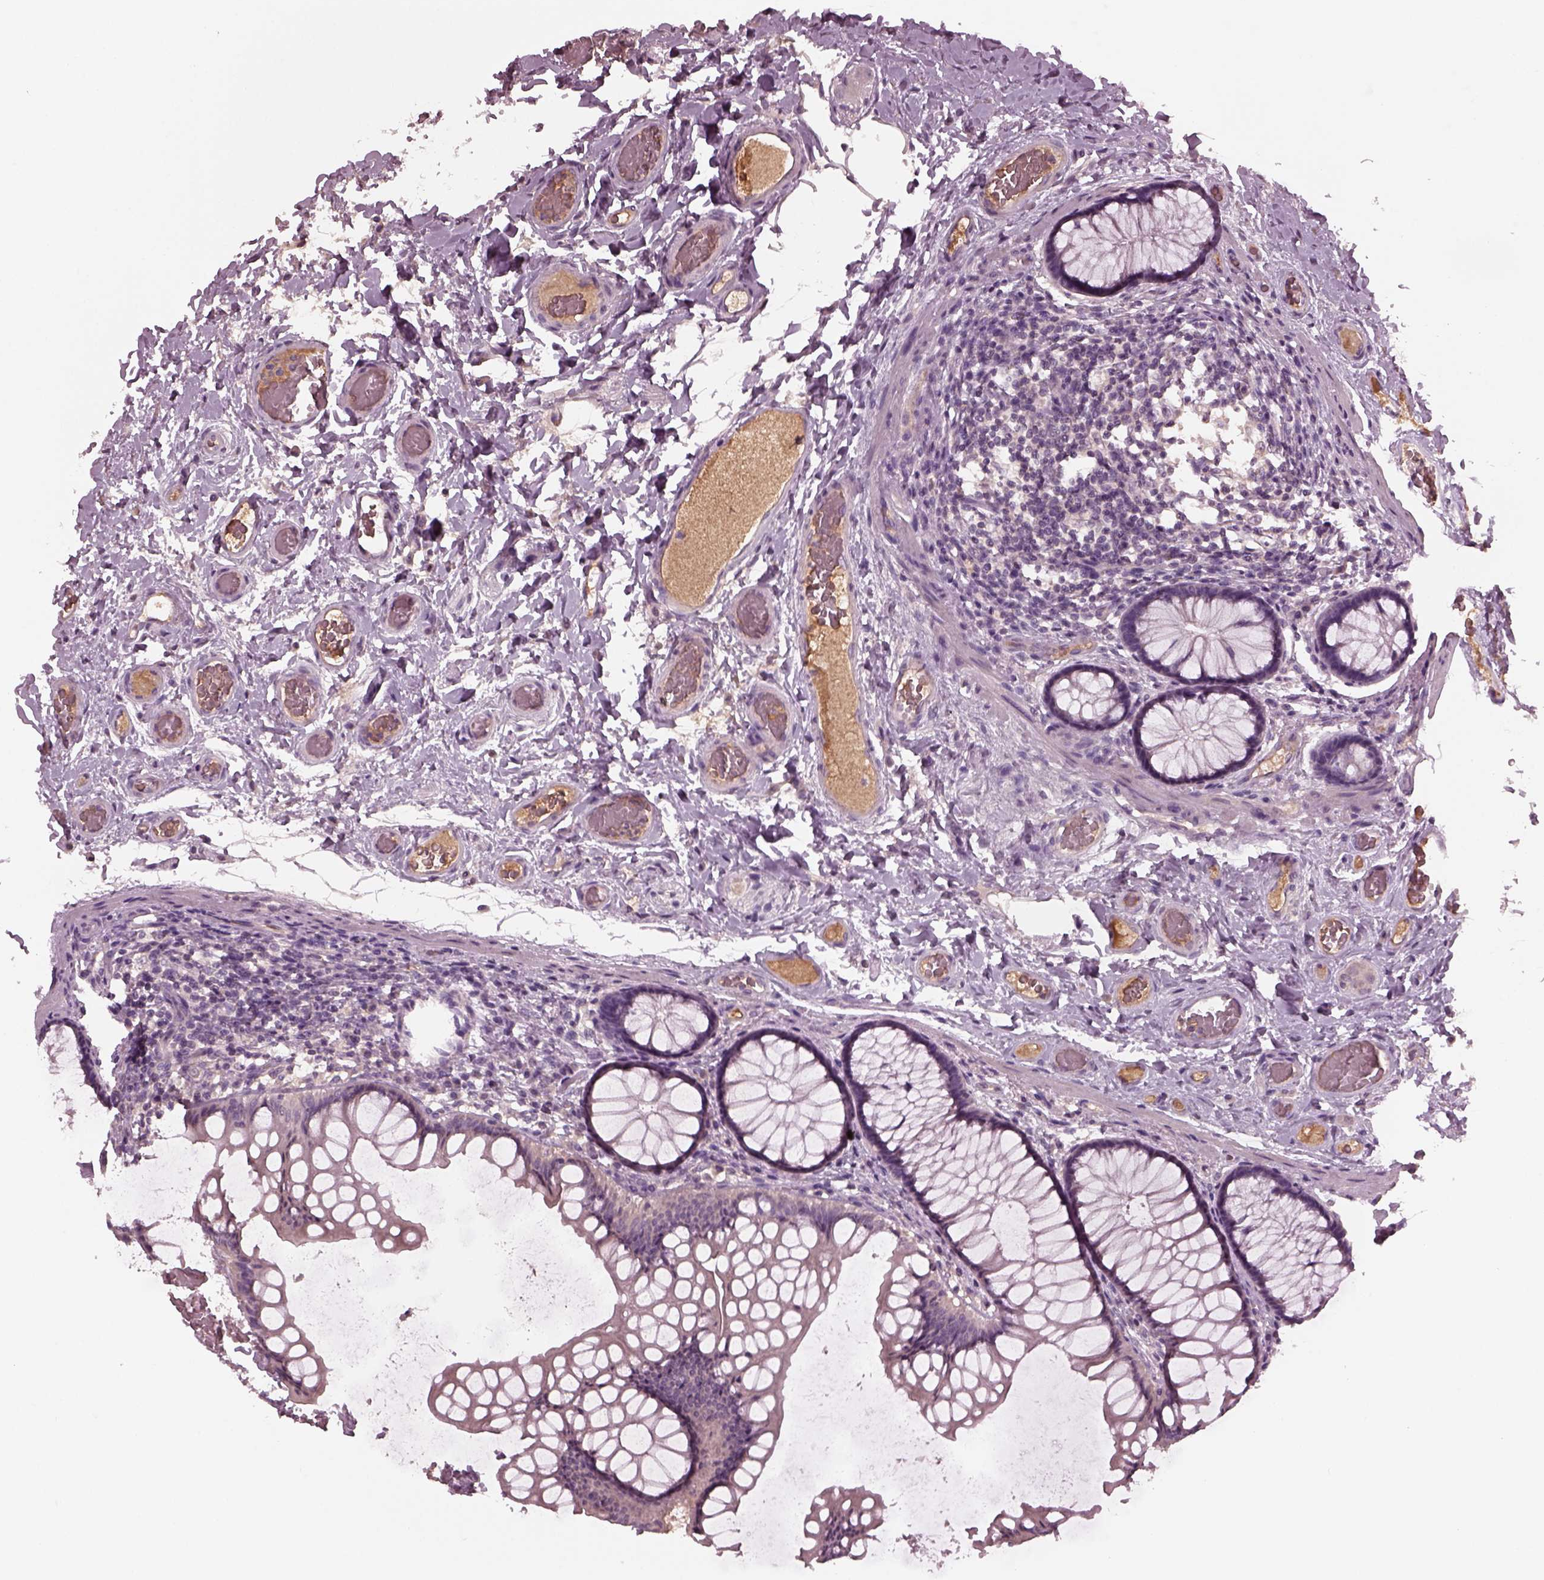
{"staining": {"intensity": "negative", "quantity": "none", "location": "none"}, "tissue": "colon", "cell_type": "Endothelial cells", "image_type": "normal", "snomed": [{"axis": "morphology", "description": "Normal tissue, NOS"}, {"axis": "topography", "description": "Colon"}], "caption": "High power microscopy image of an immunohistochemistry (IHC) photomicrograph of normal colon, revealing no significant positivity in endothelial cells.", "gene": "PORCN", "patient": {"sex": "female", "age": 65}}